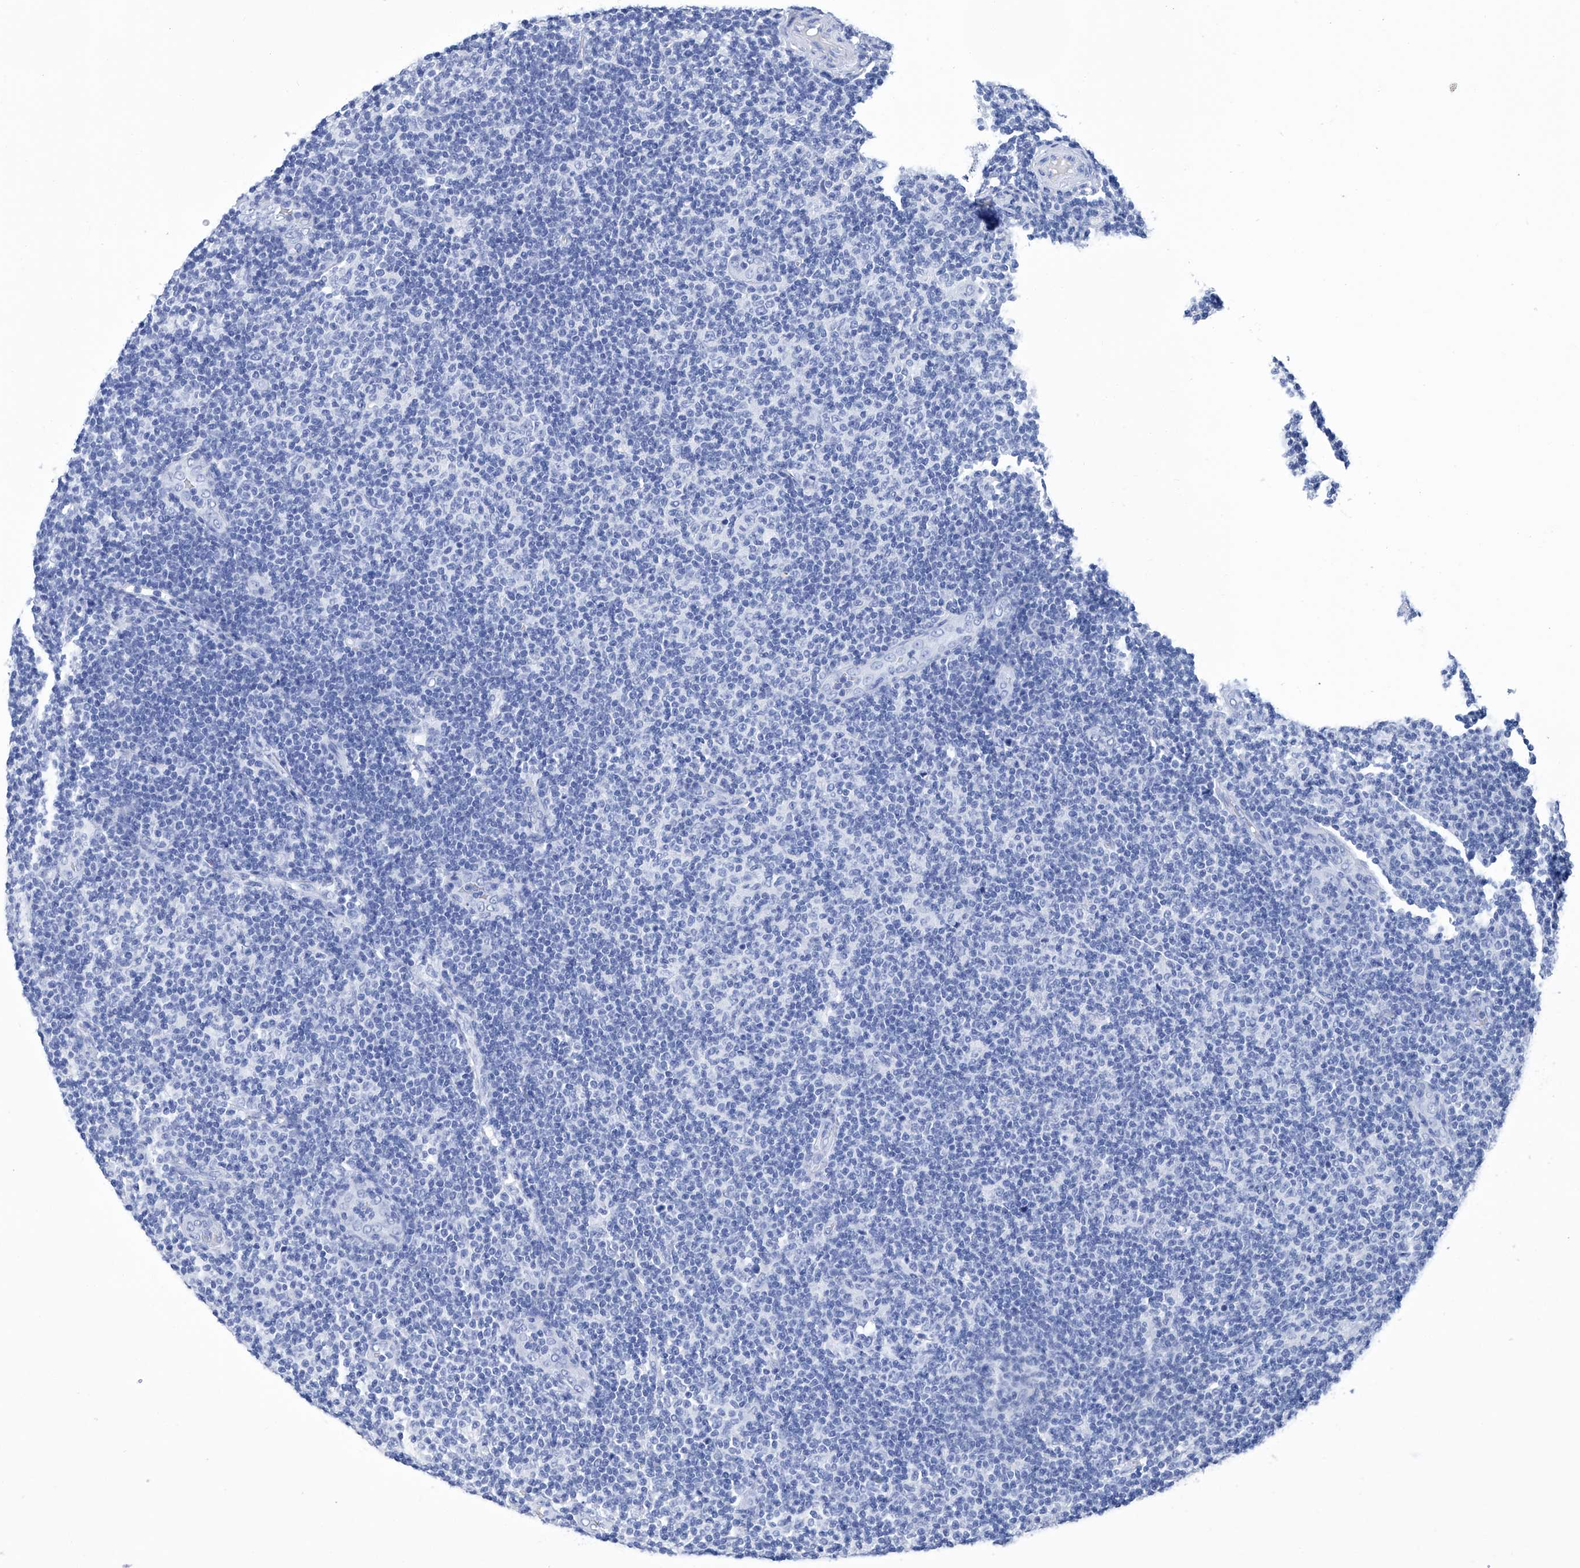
{"staining": {"intensity": "negative", "quantity": "none", "location": "none"}, "tissue": "lymphoma", "cell_type": "Tumor cells", "image_type": "cancer", "snomed": [{"axis": "morphology", "description": "Malignant lymphoma, non-Hodgkin's type, Low grade"}, {"axis": "topography", "description": "Lymph node"}], "caption": "The image shows no staining of tumor cells in low-grade malignant lymphoma, non-Hodgkin's type.", "gene": "GPT", "patient": {"sex": "male", "age": 83}}